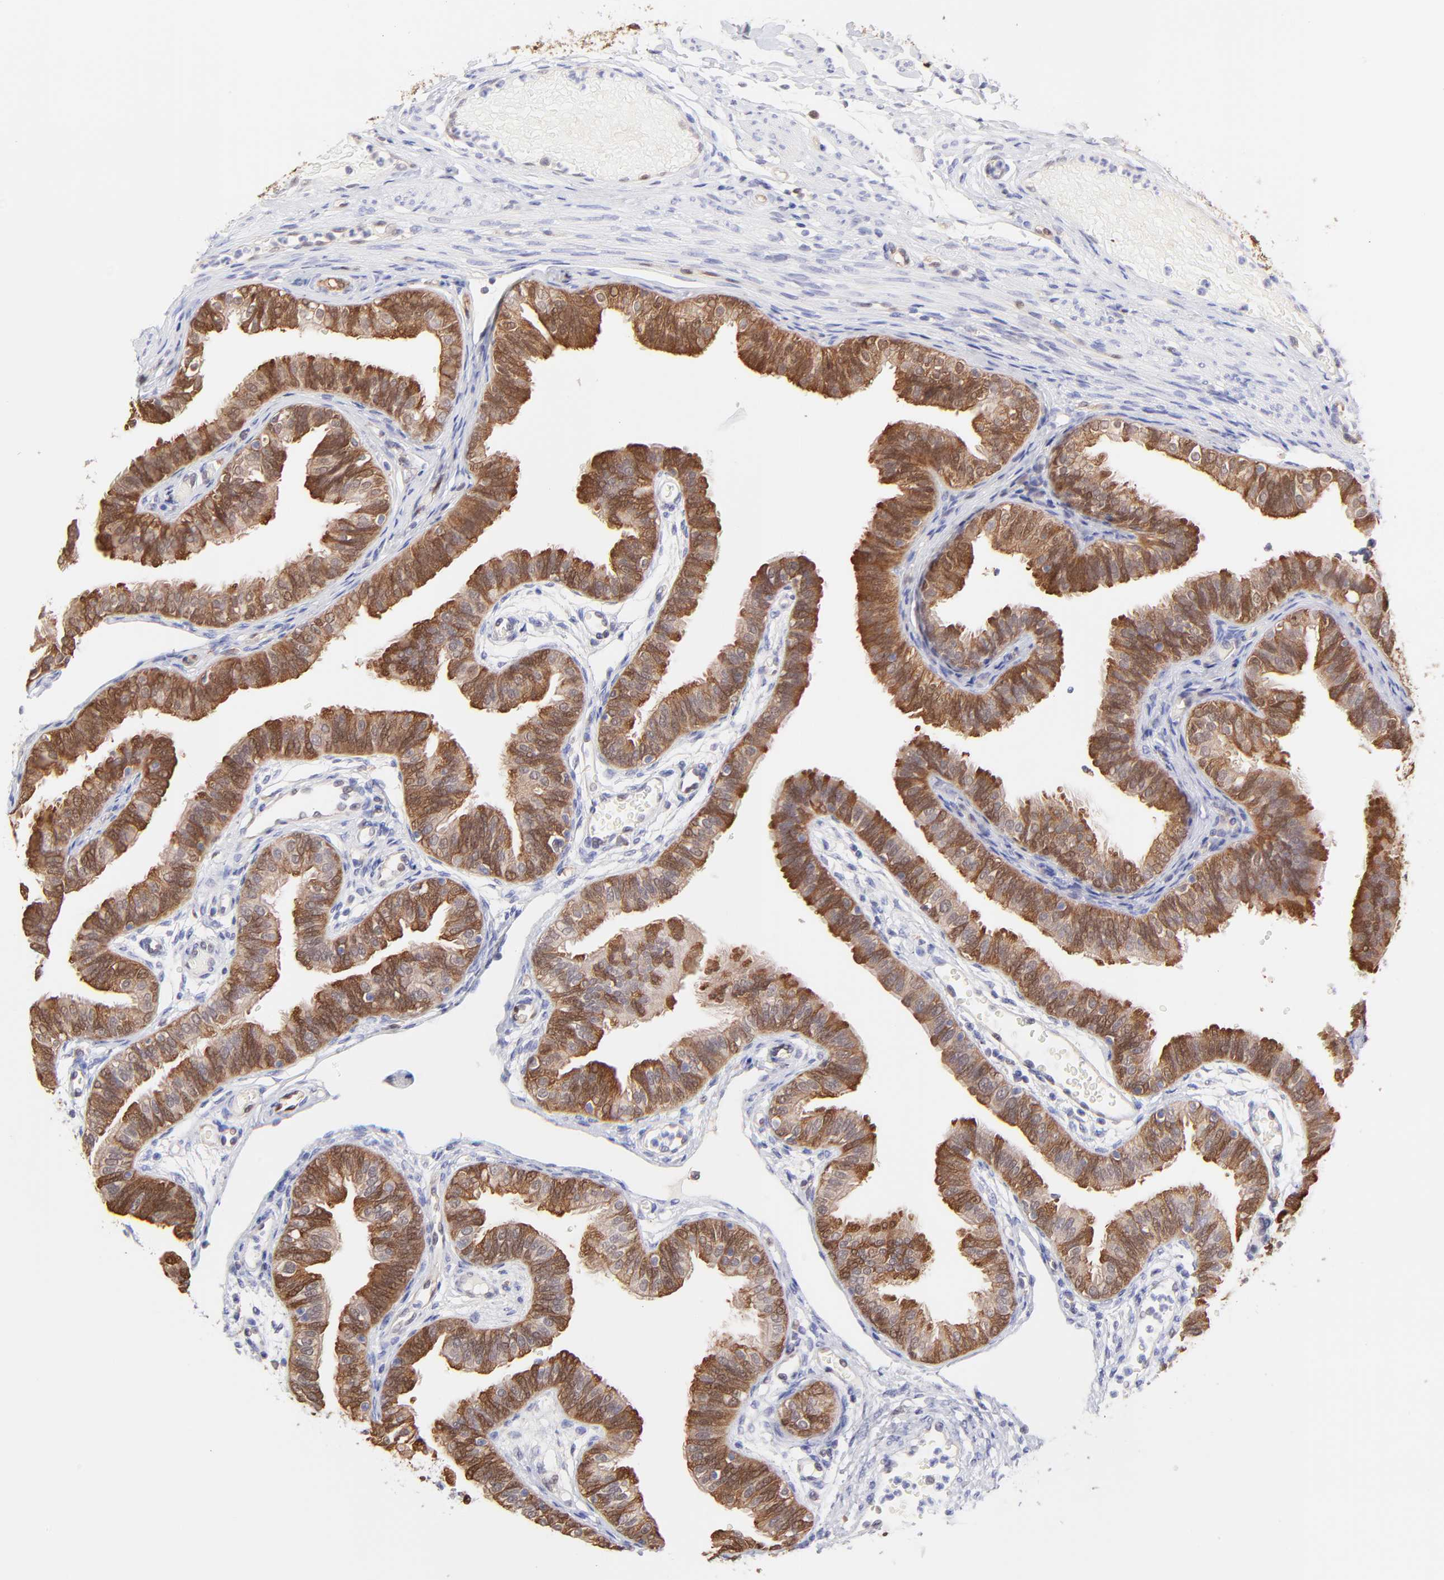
{"staining": {"intensity": "strong", "quantity": "25%-75%", "location": "cytoplasmic/membranous"}, "tissue": "fallopian tube", "cell_type": "Glandular cells", "image_type": "normal", "snomed": [{"axis": "morphology", "description": "Normal tissue, NOS"}, {"axis": "morphology", "description": "Dermoid, NOS"}, {"axis": "topography", "description": "Fallopian tube"}], "caption": "Human fallopian tube stained for a protein (brown) reveals strong cytoplasmic/membranous positive expression in approximately 25%-75% of glandular cells.", "gene": "HYAL1", "patient": {"sex": "female", "age": 33}}